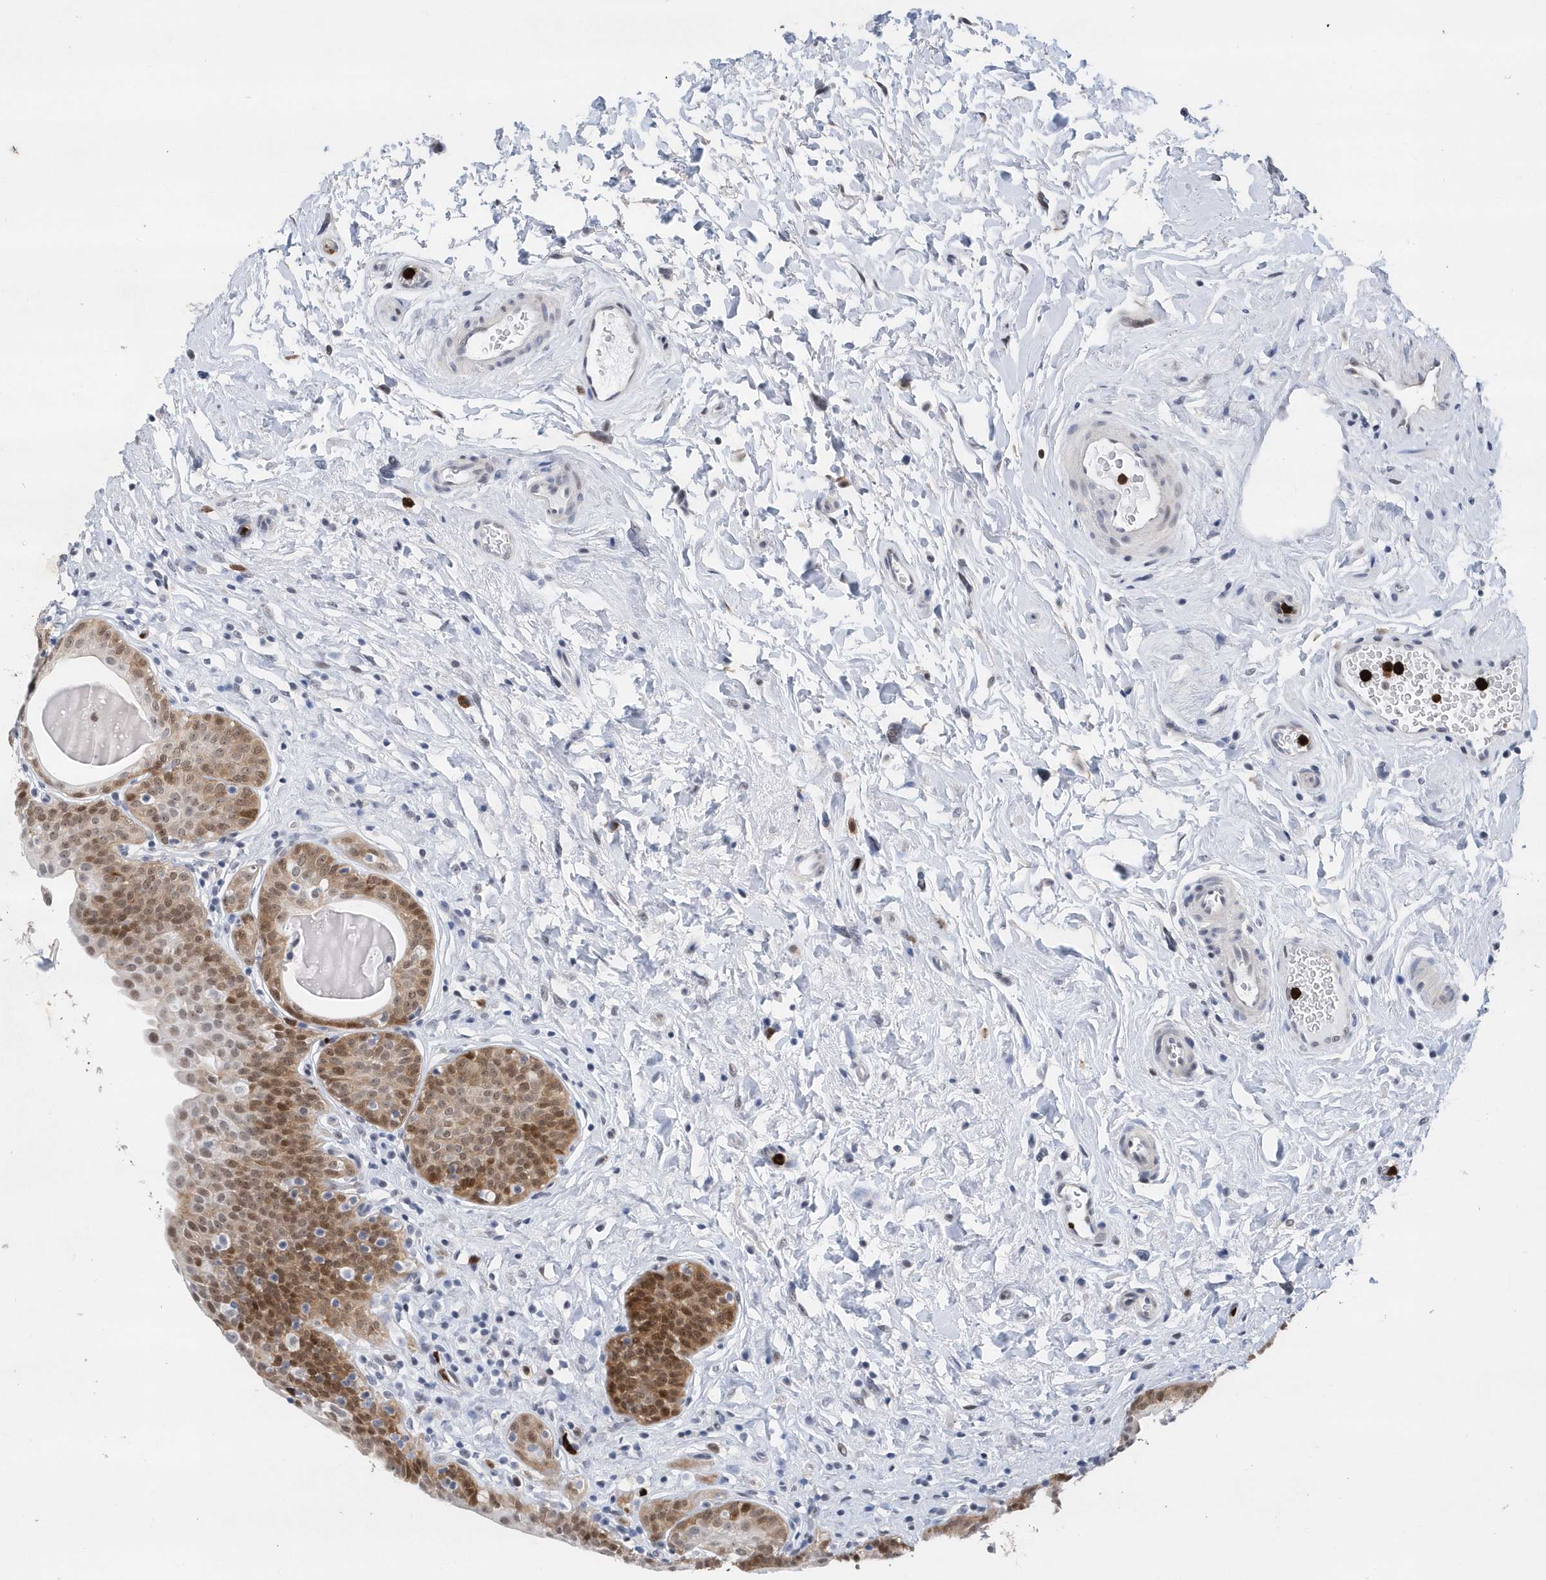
{"staining": {"intensity": "moderate", "quantity": ">75%", "location": "cytoplasmic/membranous,nuclear"}, "tissue": "urinary bladder", "cell_type": "Urothelial cells", "image_type": "normal", "snomed": [{"axis": "morphology", "description": "Normal tissue, NOS"}, {"axis": "topography", "description": "Urinary bladder"}], "caption": "IHC (DAB) staining of benign urinary bladder displays moderate cytoplasmic/membranous,nuclear protein expression in about >75% of urothelial cells. The protein of interest is stained brown, and the nuclei are stained in blue (DAB (3,3'-diaminobenzidine) IHC with brightfield microscopy, high magnification).", "gene": "RPP30", "patient": {"sex": "male", "age": 83}}